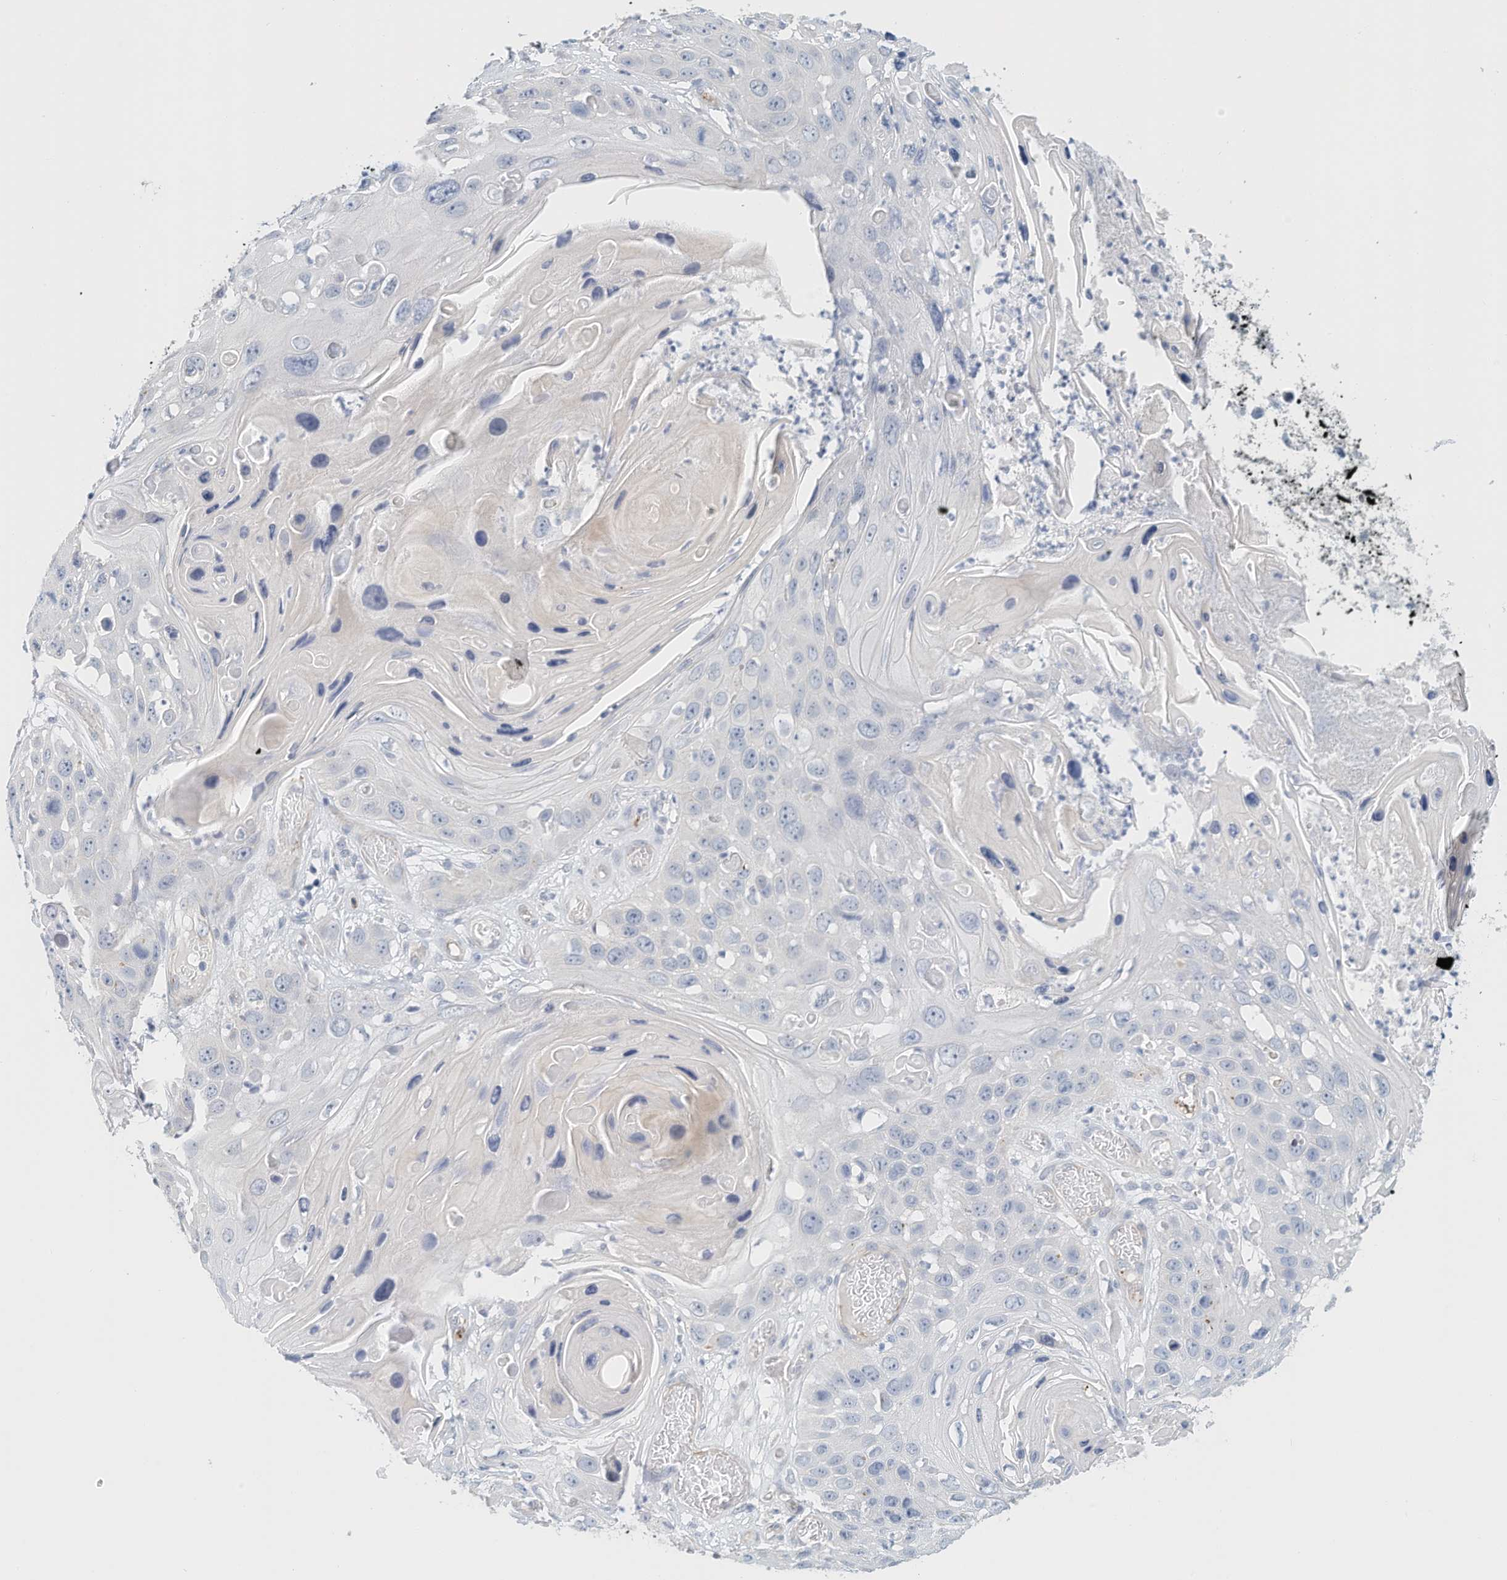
{"staining": {"intensity": "negative", "quantity": "none", "location": "none"}, "tissue": "skin cancer", "cell_type": "Tumor cells", "image_type": "cancer", "snomed": [{"axis": "morphology", "description": "Squamous cell carcinoma, NOS"}, {"axis": "topography", "description": "Skin"}], "caption": "Immunohistochemical staining of squamous cell carcinoma (skin) demonstrates no significant positivity in tumor cells. (DAB (3,3'-diaminobenzidine) IHC visualized using brightfield microscopy, high magnification).", "gene": "ARHGAP28", "patient": {"sex": "male", "age": 55}}